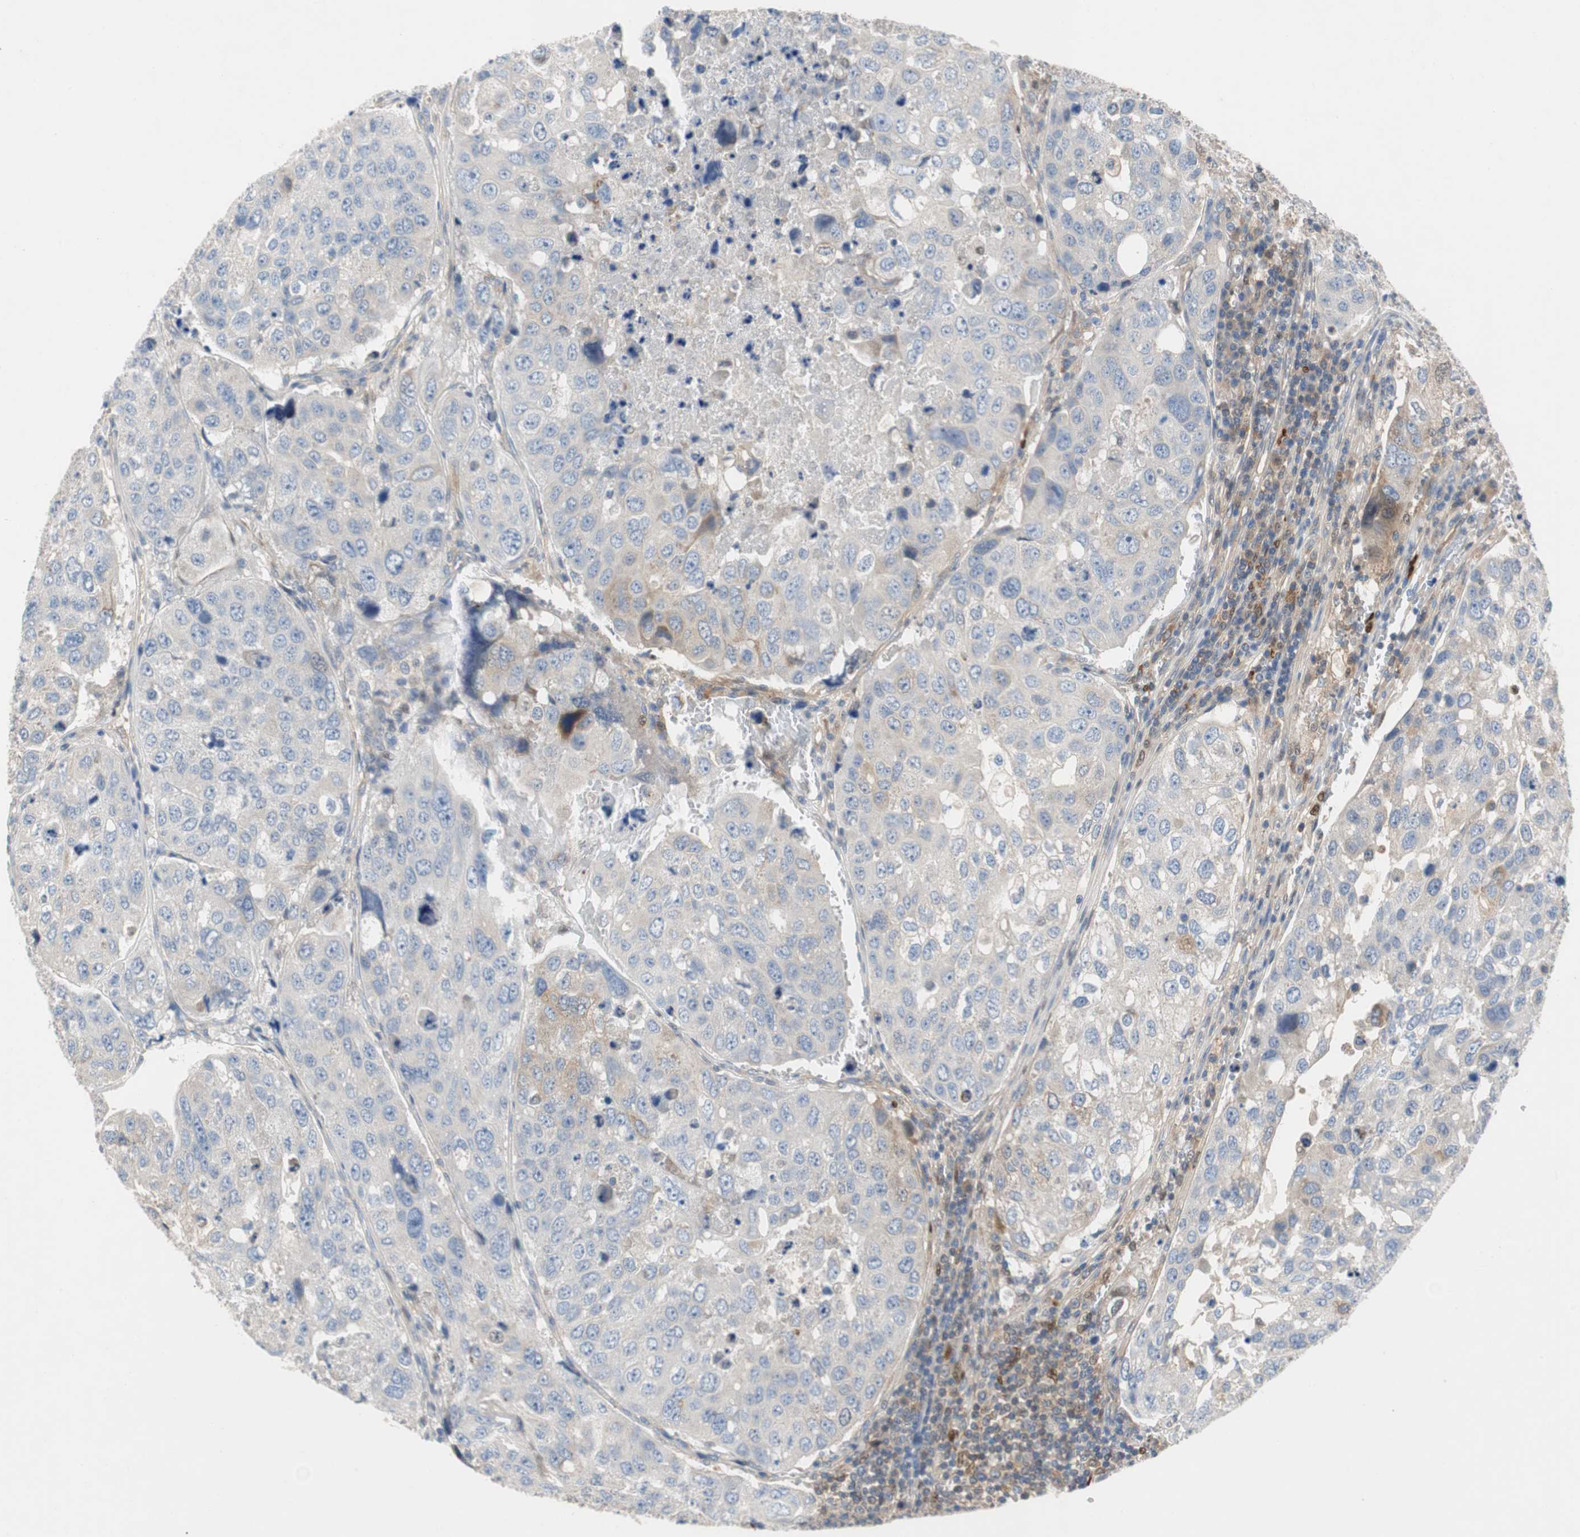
{"staining": {"intensity": "weak", "quantity": "<25%", "location": "cytoplasmic/membranous"}, "tissue": "urothelial cancer", "cell_type": "Tumor cells", "image_type": "cancer", "snomed": [{"axis": "morphology", "description": "Urothelial carcinoma, High grade"}, {"axis": "topography", "description": "Lymph node"}, {"axis": "topography", "description": "Urinary bladder"}], "caption": "High magnification brightfield microscopy of urothelial cancer stained with DAB (brown) and counterstained with hematoxylin (blue): tumor cells show no significant staining. (Stains: DAB IHC with hematoxylin counter stain, Microscopy: brightfield microscopy at high magnification).", "gene": "RELB", "patient": {"sex": "male", "age": 51}}